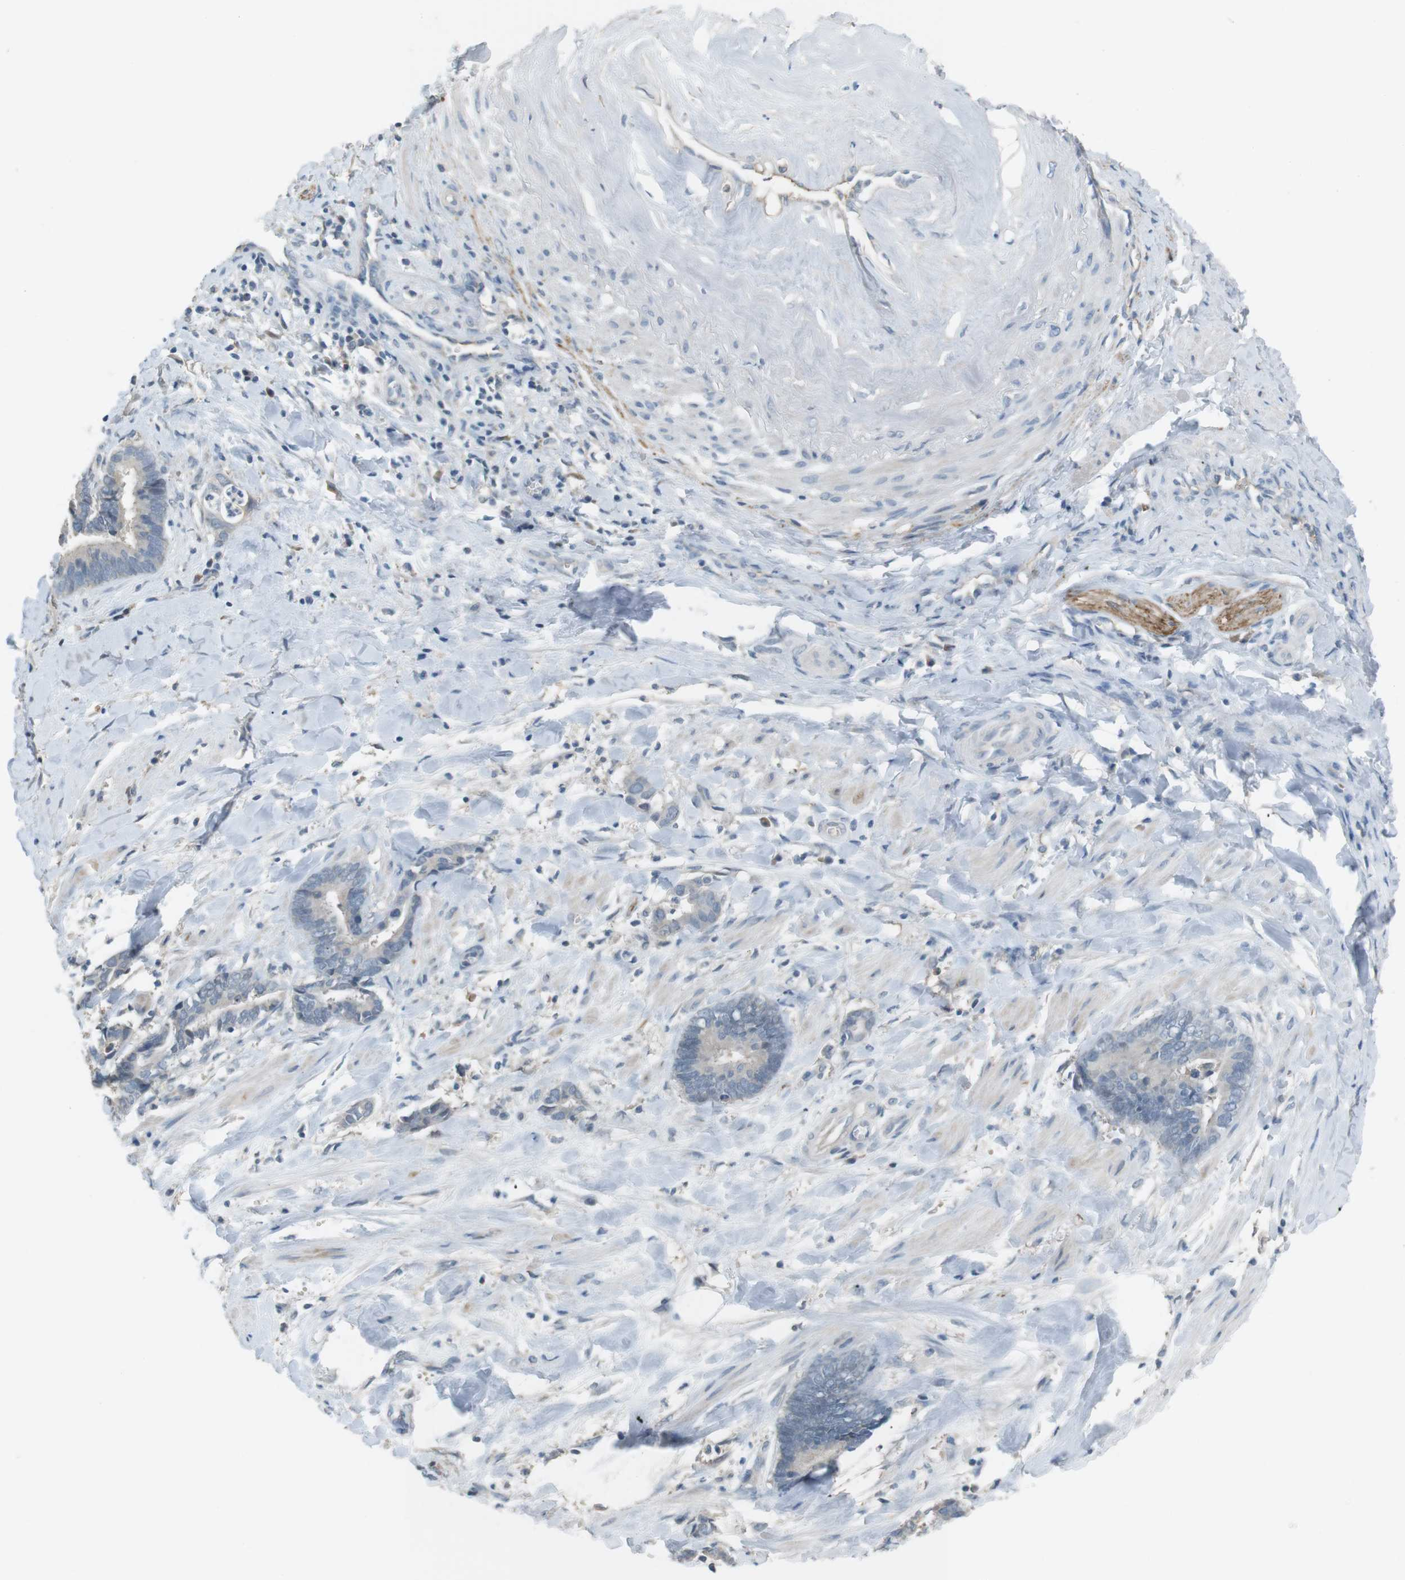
{"staining": {"intensity": "negative", "quantity": "none", "location": "none"}, "tissue": "cervical cancer", "cell_type": "Tumor cells", "image_type": "cancer", "snomed": [{"axis": "morphology", "description": "Adenocarcinoma, NOS"}, {"axis": "topography", "description": "Cervix"}], "caption": "This is a micrograph of immunohistochemistry staining of cervical cancer (adenocarcinoma), which shows no expression in tumor cells.", "gene": "RTN3", "patient": {"sex": "female", "age": 44}}